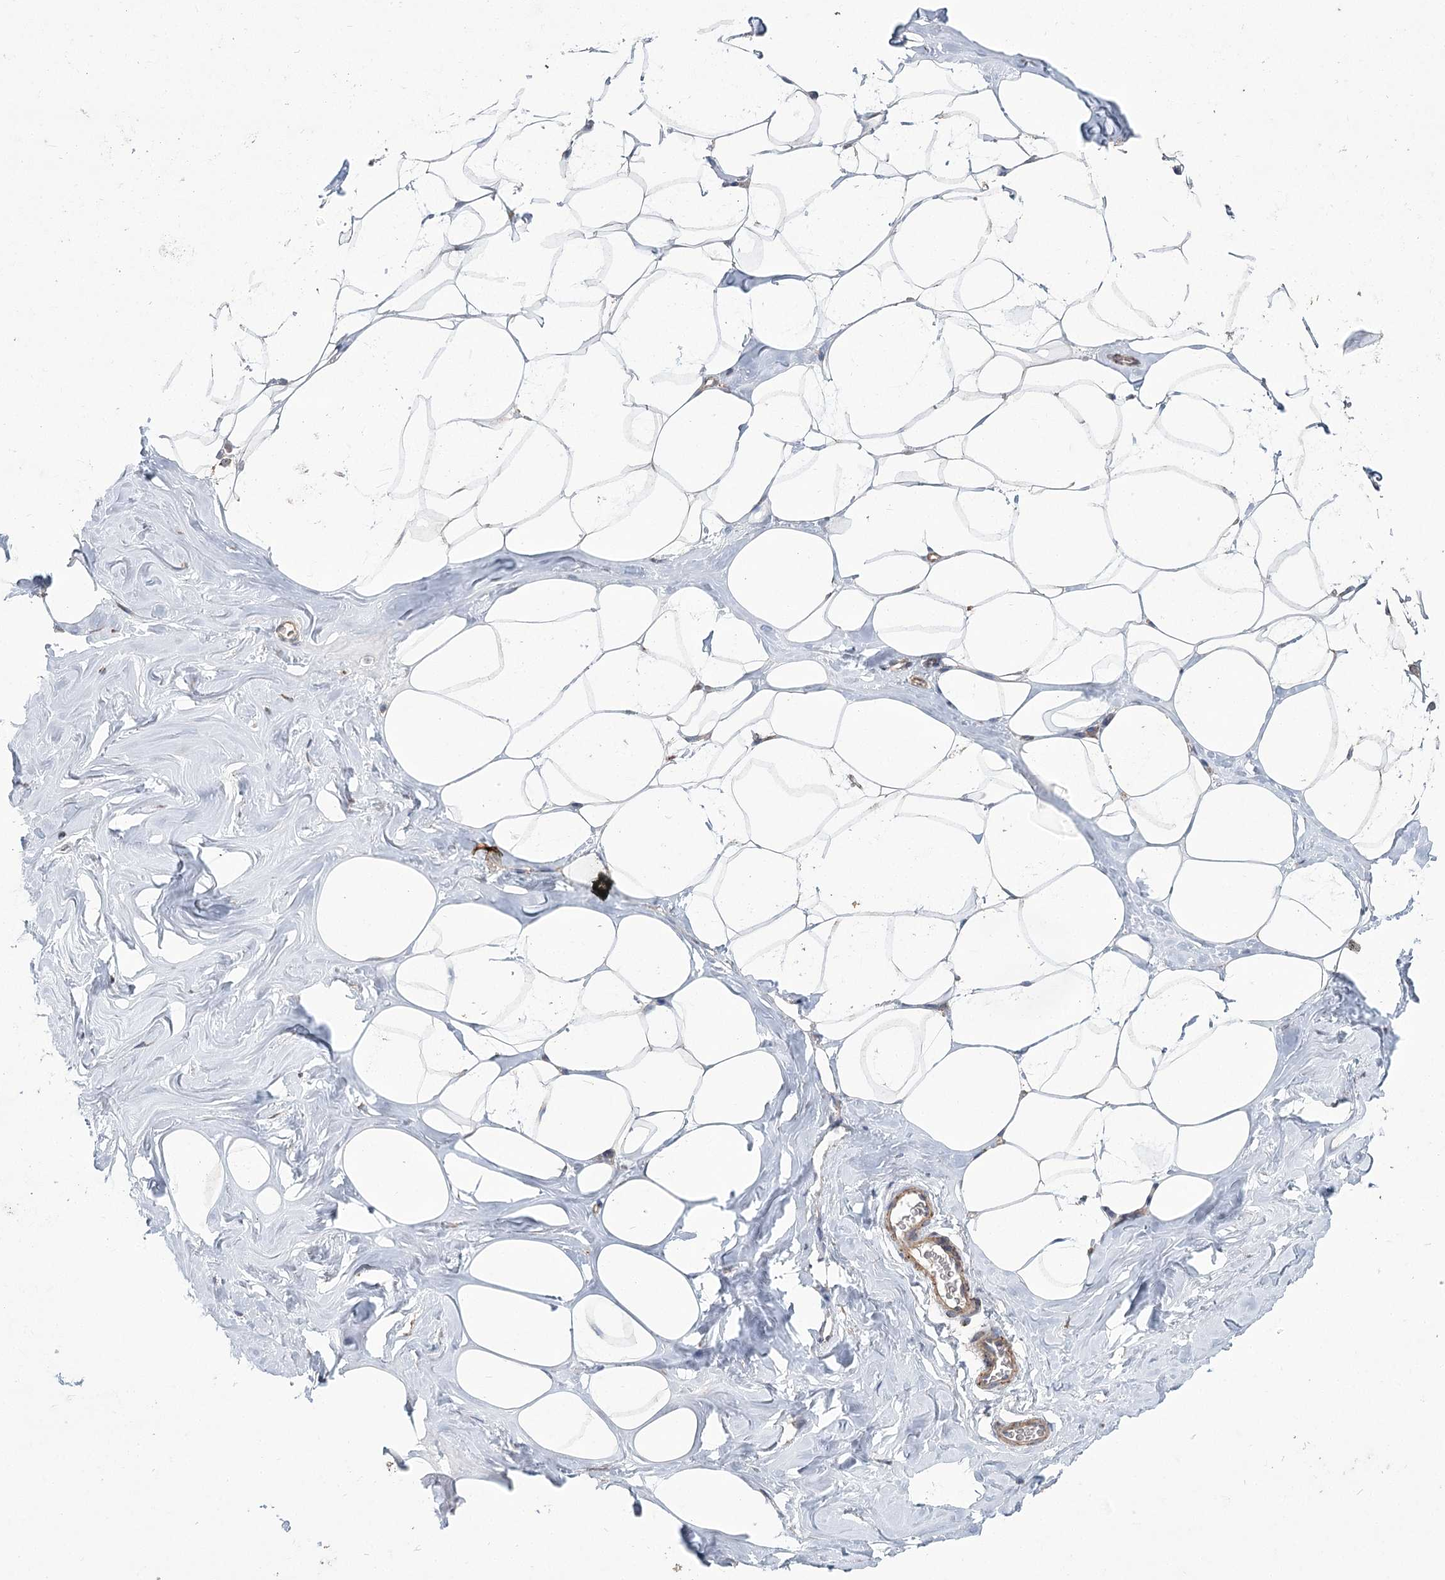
{"staining": {"intensity": "moderate", "quantity": ">75%", "location": "cytoplasmic/membranous"}, "tissue": "adipose tissue", "cell_type": "Adipocytes", "image_type": "normal", "snomed": [{"axis": "morphology", "description": "Normal tissue, NOS"}, {"axis": "morphology", "description": "Fibrosis, NOS"}, {"axis": "topography", "description": "Breast"}, {"axis": "topography", "description": "Adipose tissue"}], "caption": "Adipose tissue stained for a protein shows moderate cytoplasmic/membranous positivity in adipocytes. The protein of interest is shown in brown color, while the nuclei are stained blue.", "gene": "RANBP3L", "patient": {"sex": "female", "age": 39}}